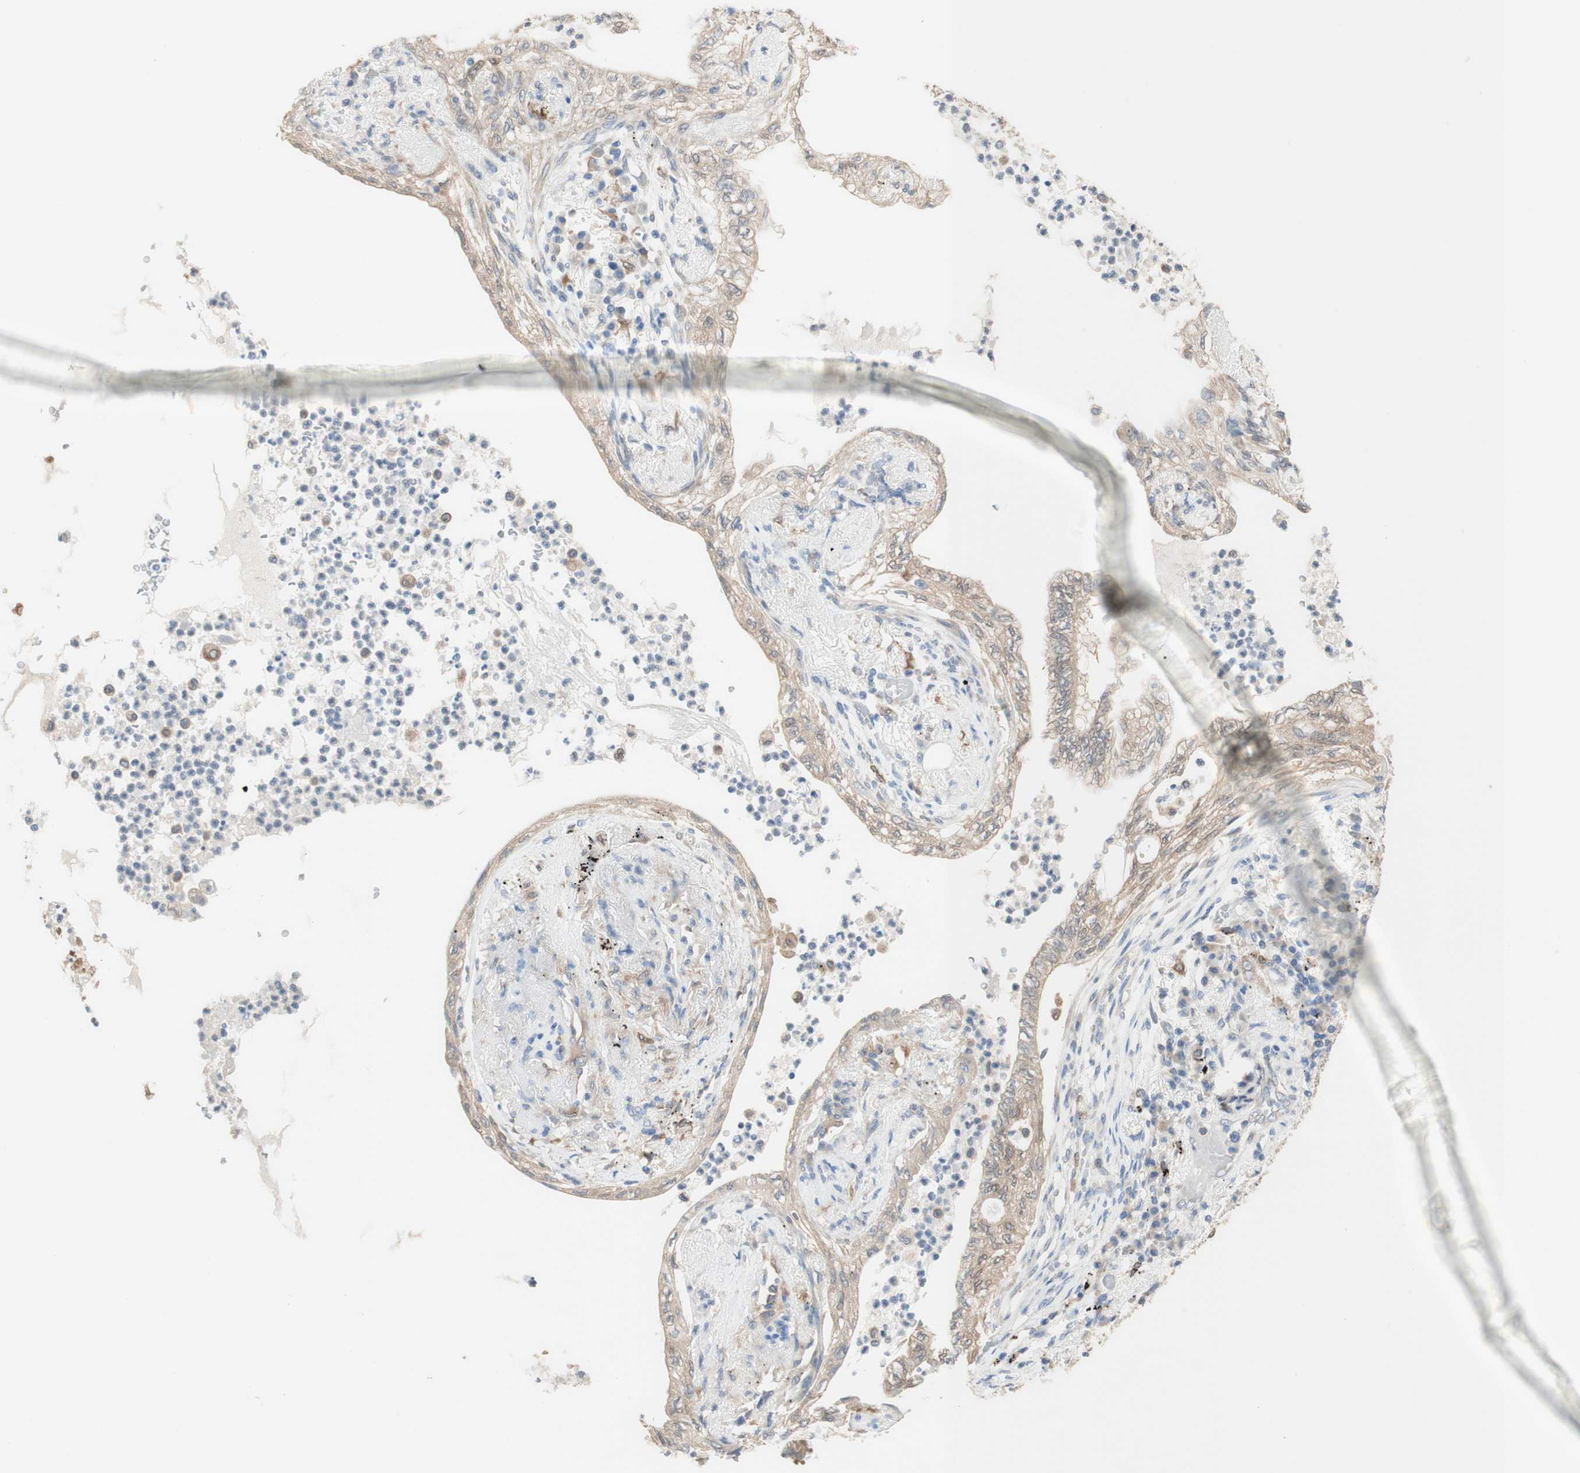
{"staining": {"intensity": "weak", "quantity": "25%-75%", "location": "cytoplasmic/membranous"}, "tissue": "lung cancer", "cell_type": "Tumor cells", "image_type": "cancer", "snomed": [{"axis": "morphology", "description": "Normal tissue, NOS"}, {"axis": "morphology", "description": "Adenocarcinoma, NOS"}, {"axis": "topography", "description": "Bronchus"}, {"axis": "topography", "description": "Lung"}], "caption": "Weak cytoplasmic/membranous protein positivity is present in approximately 25%-75% of tumor cells in lung cancer.", "gene": "COMT", "patient": {"sex": "female", "age": 70}}